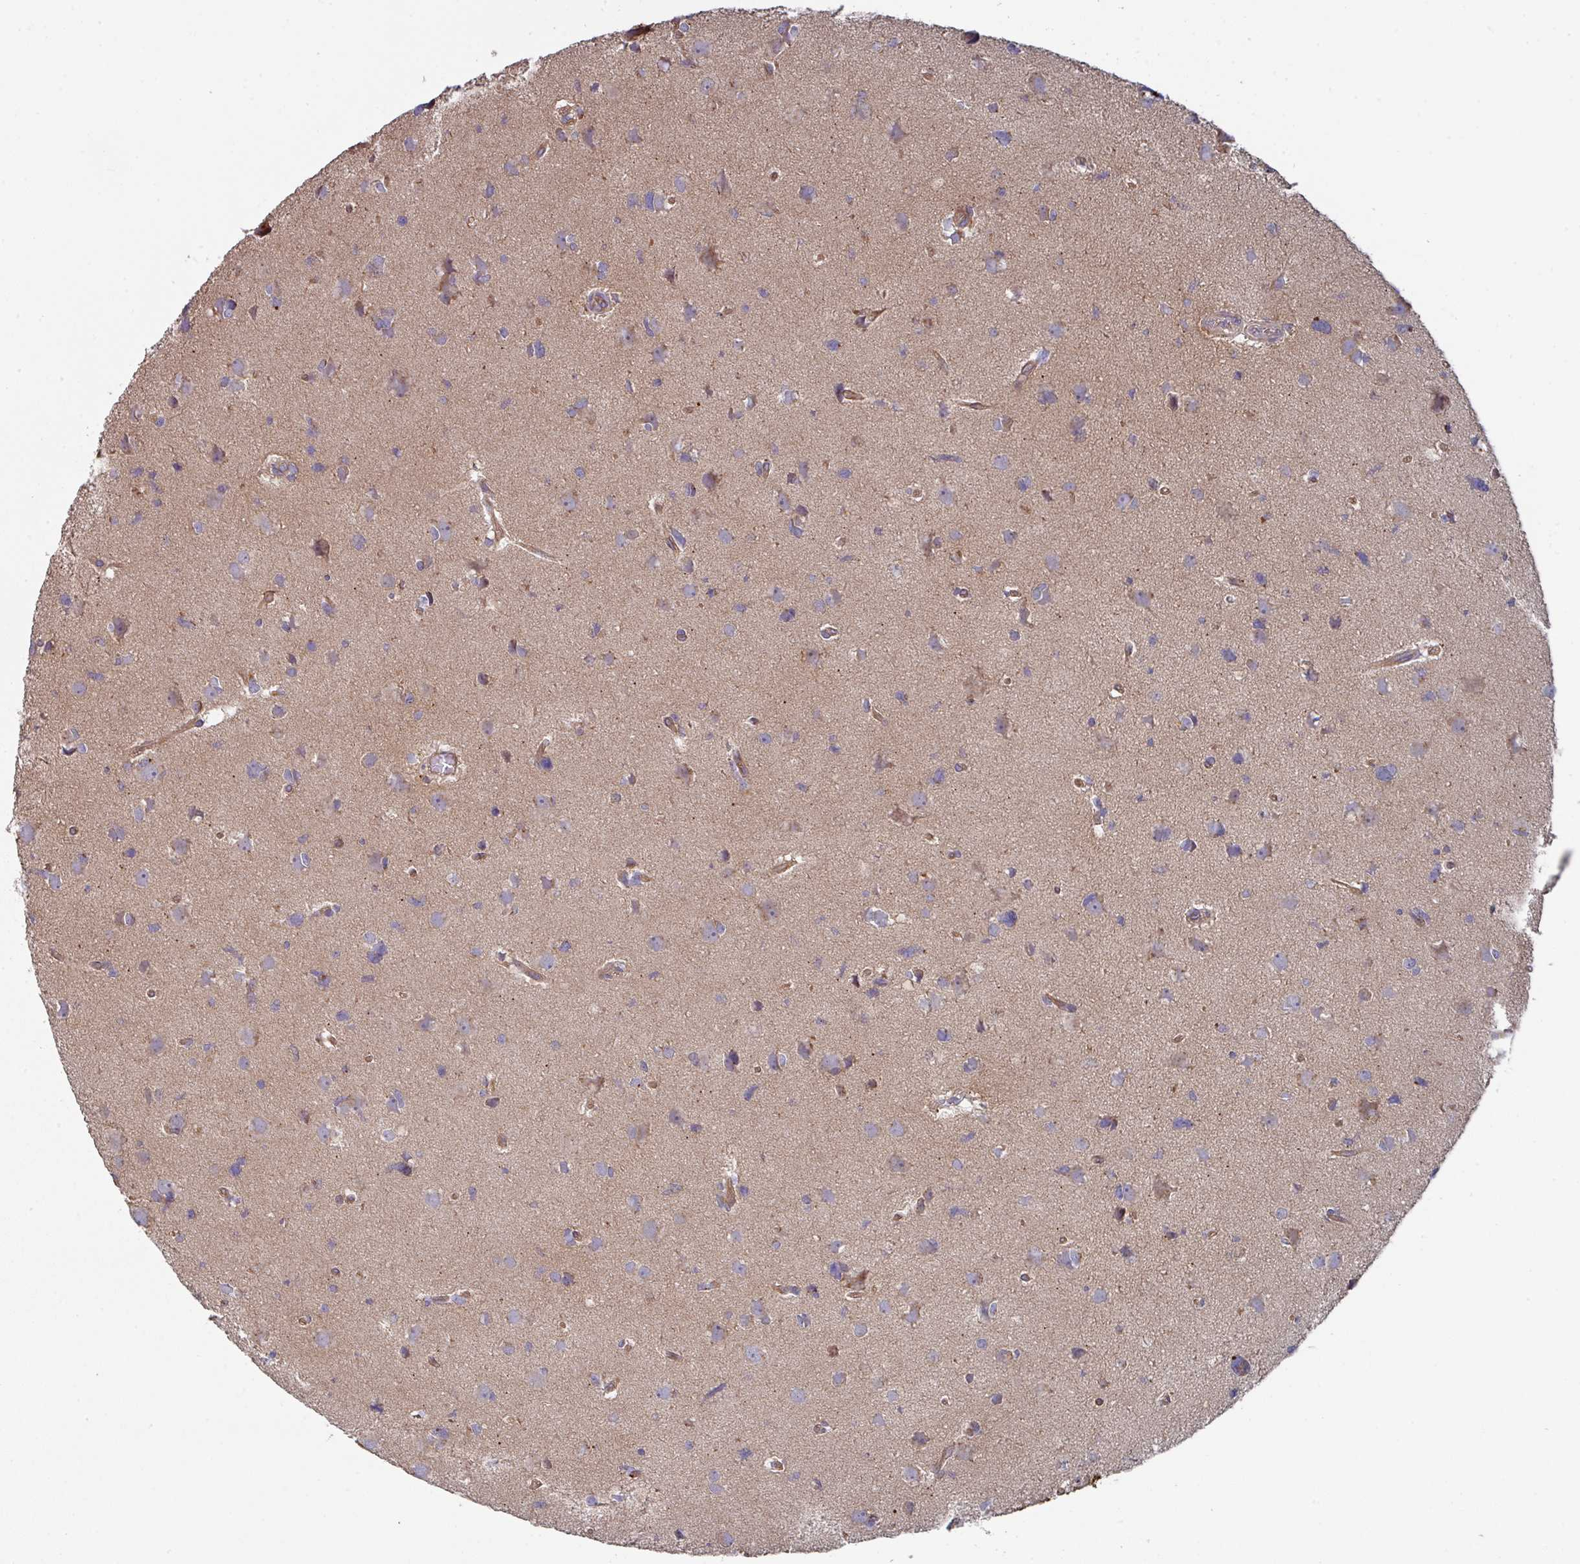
{"staining": {"intensity": "weak", "quantity": "25%-75%", "location": "cytoplasmic/membranous"}, "tissue": "glioma", "cell_type": "Tumor cells", "image_type": "cancer", "snomed": [{"axis": "morphology", "description": "Glioma, malignant, High grade"}, {"axis": "topography", "description": "Brain"}], "caption": "Immunohistochemistry (IHC) photomicrograph of malignant high-grade glioma stained for a protein (brown), which displays low levels of weak cytoplasmic/membranous expression in about 25%-75% of tumor cells.", "gene": "DCAF12L2", "patient": {"sex": "male", "age": 23}}